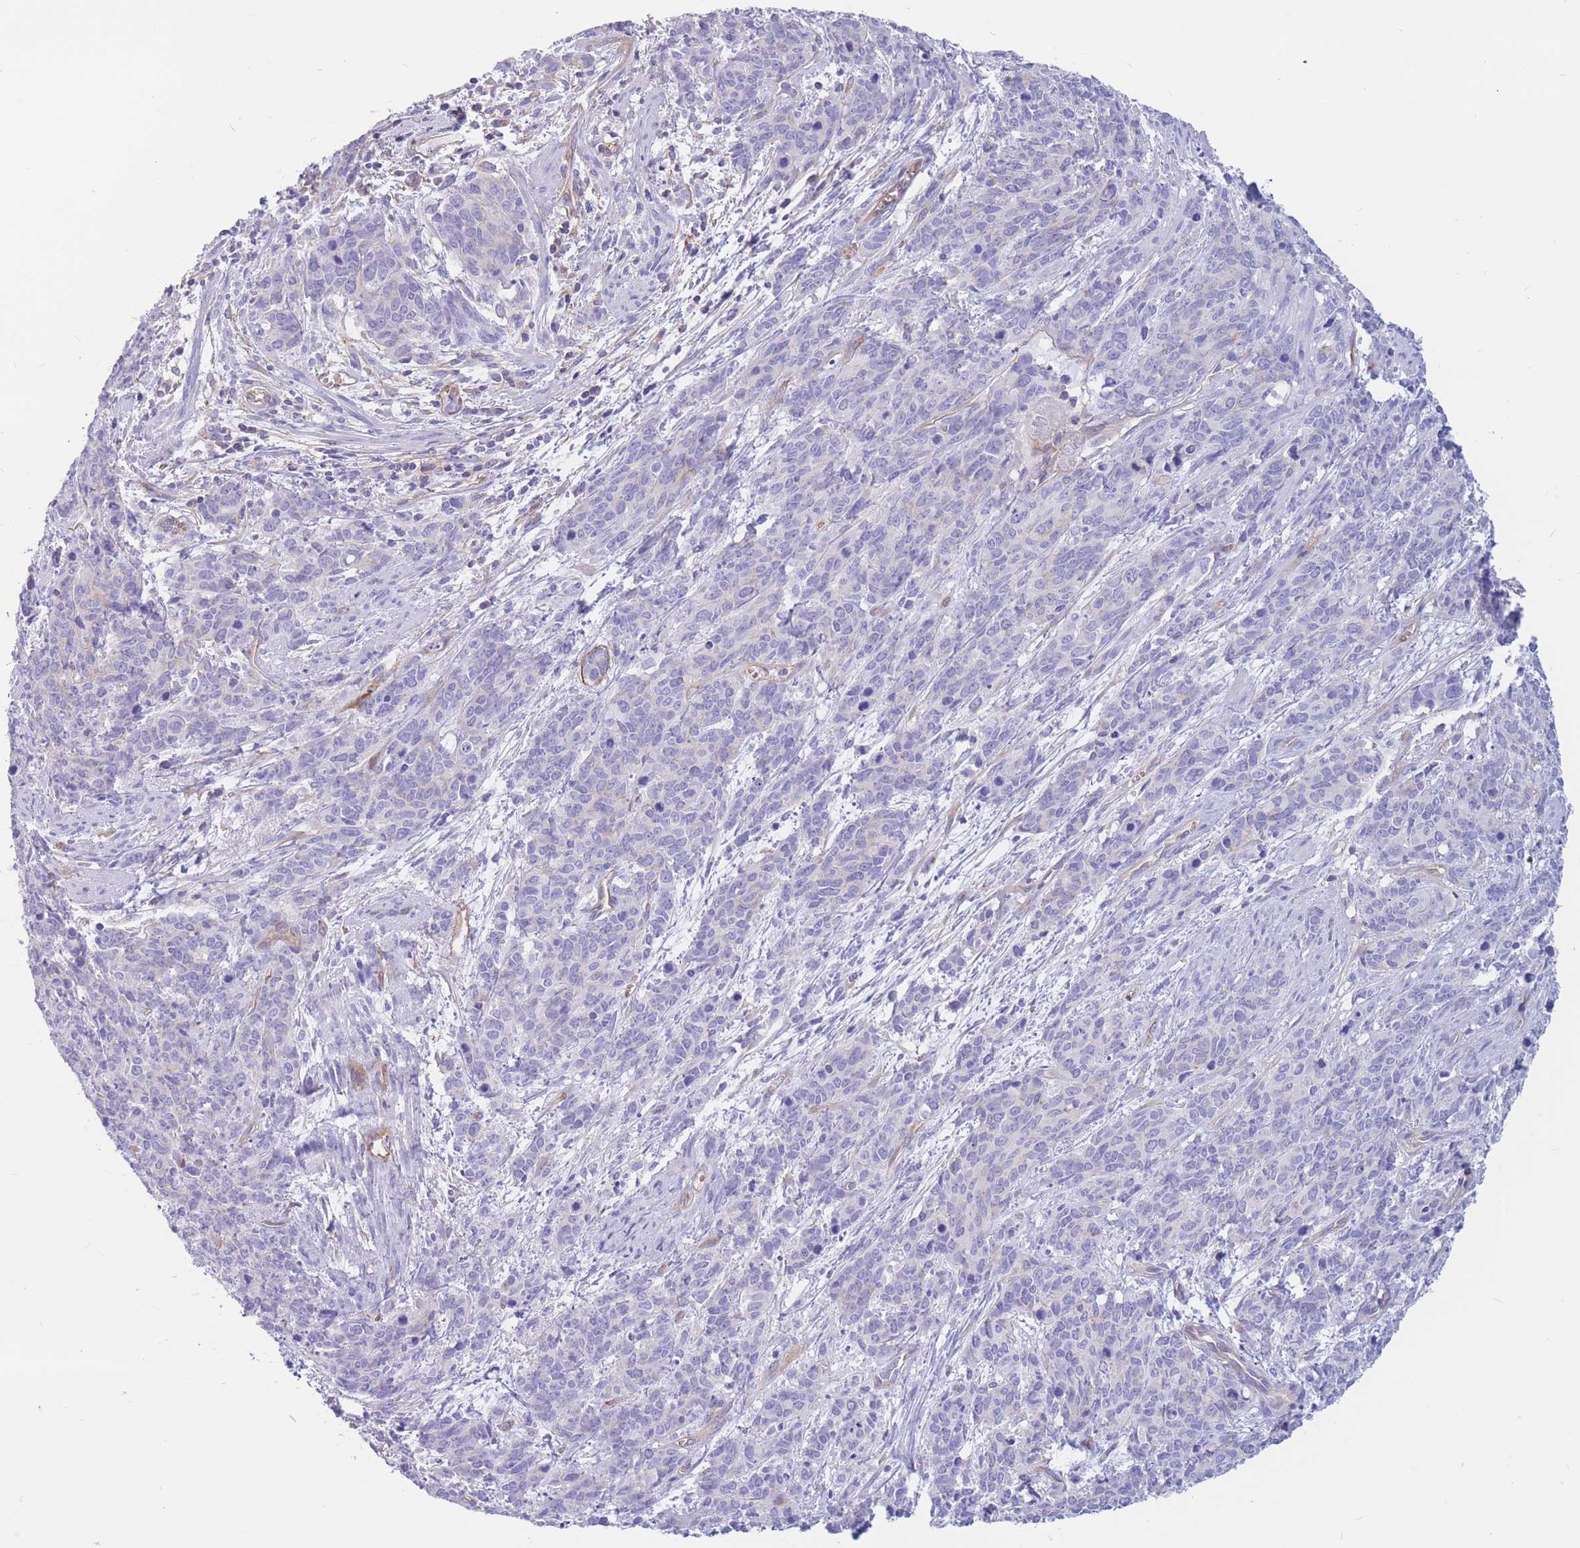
{"staining": {"intensity": "negative", "quantity": "none", "location": "none"}, "tissue": "cervical cancer", "cell_type": "Tumor cells", "image_type": "cancer", "snomed": [{"axis": "morphology", "description": "Squamous cell carcinoma, NOS"}, {"axis": "topography", "description": "Cervix"}], "caption": "Cervical cancer (squamous cell carcinoma) was stained to show a protein in brown. There is no significant staining in tumor cells.", "gene": "ADD2", "patient": {"sex": "female", "age": 60}}